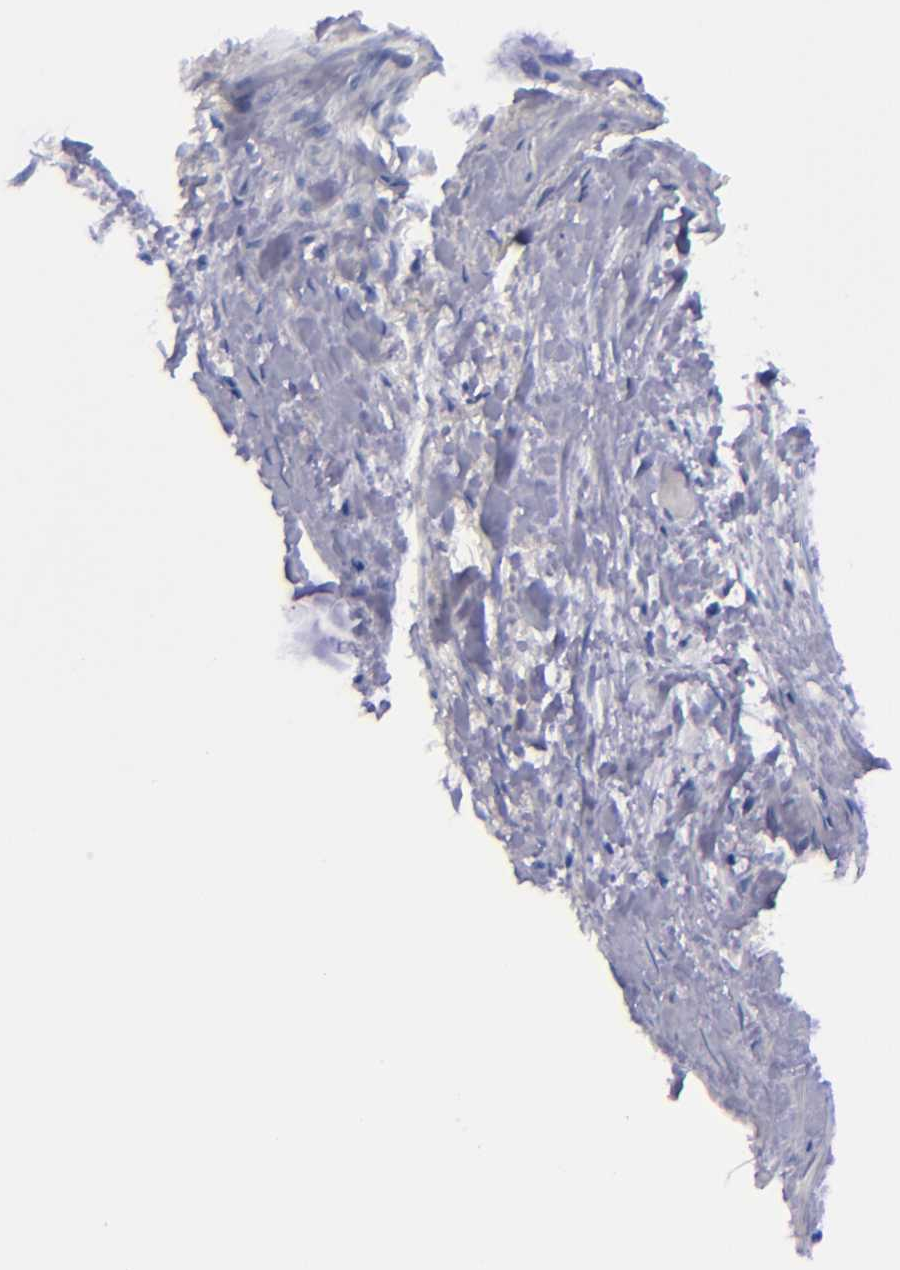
{"staining": {"intensity": "negative", "quantity": "none", "location": "none"}, "tissue": "pancreatic cancer", "cell_type": "Tumor cells", "image_type": "cancer", "snomed": [{"axis": "morphology", "description": "Adenocarcinoma, NOS"}, {"axis": "topography", "description": "Pancreas"}], "caption": "An IHC micrograph of pancreatic adenocarcinoma is shown. There is no staining in tumor cells of pancreatic adenocarcinoma. The staining is performed using DAB brown chromogen with nuclei counter-stained in using hematoxylin.", "gene": "MCM7", "patient": {"sex": "male", "age": 59}}